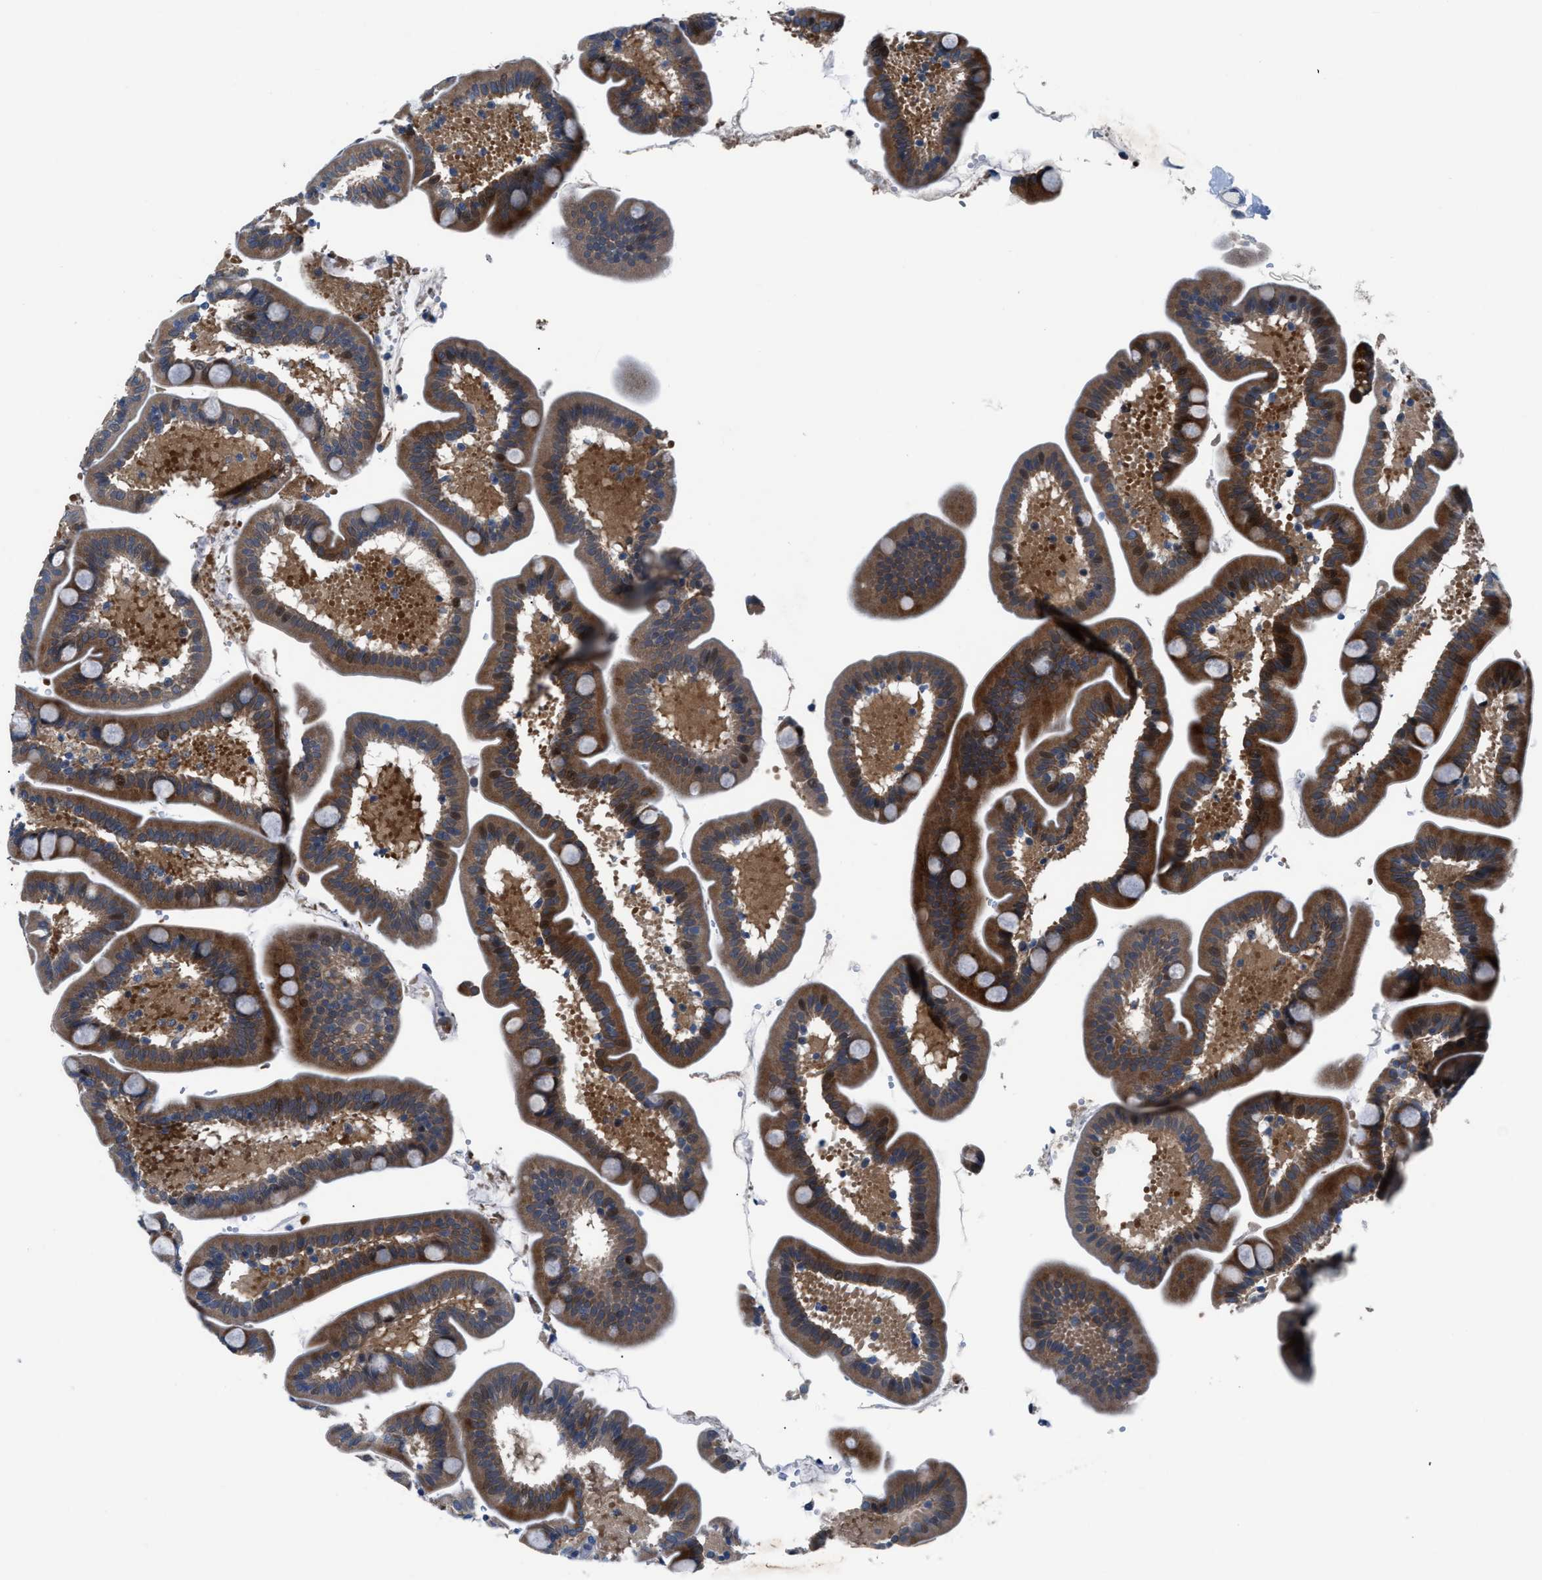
{"staining": {"intensity": "moderate", "quantity": ">75%", "location": "cytoplasmic/membranous"}, "tissue": "duodenum", "cell_type": "Glandular cells", "image_type": "normal", "snomed": [{"axis": "morphology", "description": "Normal tissue, NOS"}, {"axis": "topography", "description": "Duodenum"}], "caption": "A brown stain labels moderate cytoplasmic/membranous positivity of a protein in glandular cells of benign duodenum. (Stains: DAB in brown, nuclei in blue, Microscopy: brightfield microscopy at high magnification).", "gene": "UAP1", "patient": {"sex": "male", "age": 54}}